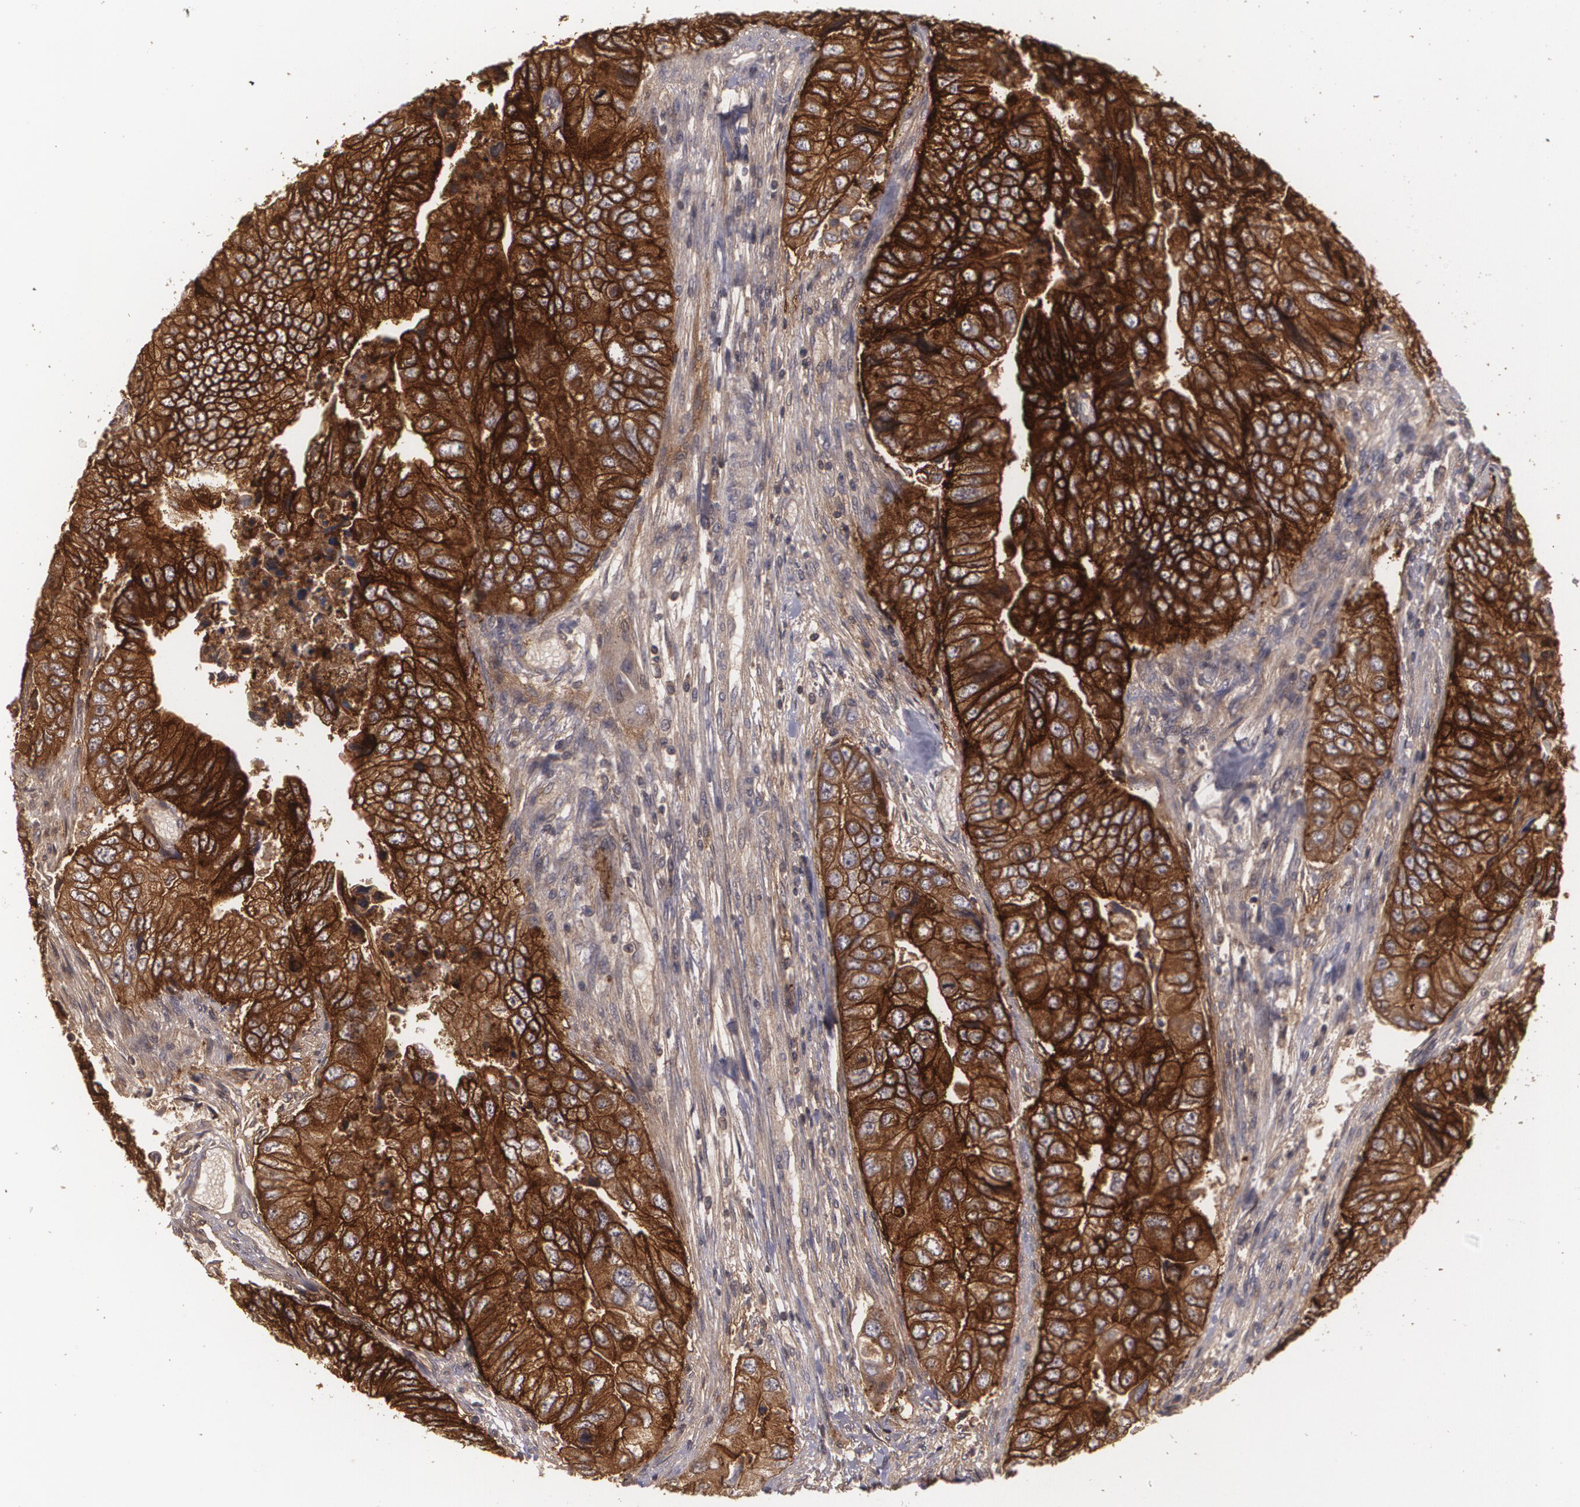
{"staining": {"intensity": "strong", "quantity": ">75%", "location": "cytoplasmic/membranous"}, "tissue": "colorectal cancer", "cell_type": "Tumor cells", "image_type": "cancer", "snomed": [{"axis": "morphology", "description": "Adenocarcinoma, NOS"}, {"axis": "topography", "description": "Colon"}], "caption": "There is high levels of strong cytoplasmic/membranous positivity in tumor cells of adenocarcinoma (colorectal), as demonstrated by immunohistochemical staining (brown color).", "gene": "HRAS", "patient": {"sex": "female", "age": 11}}